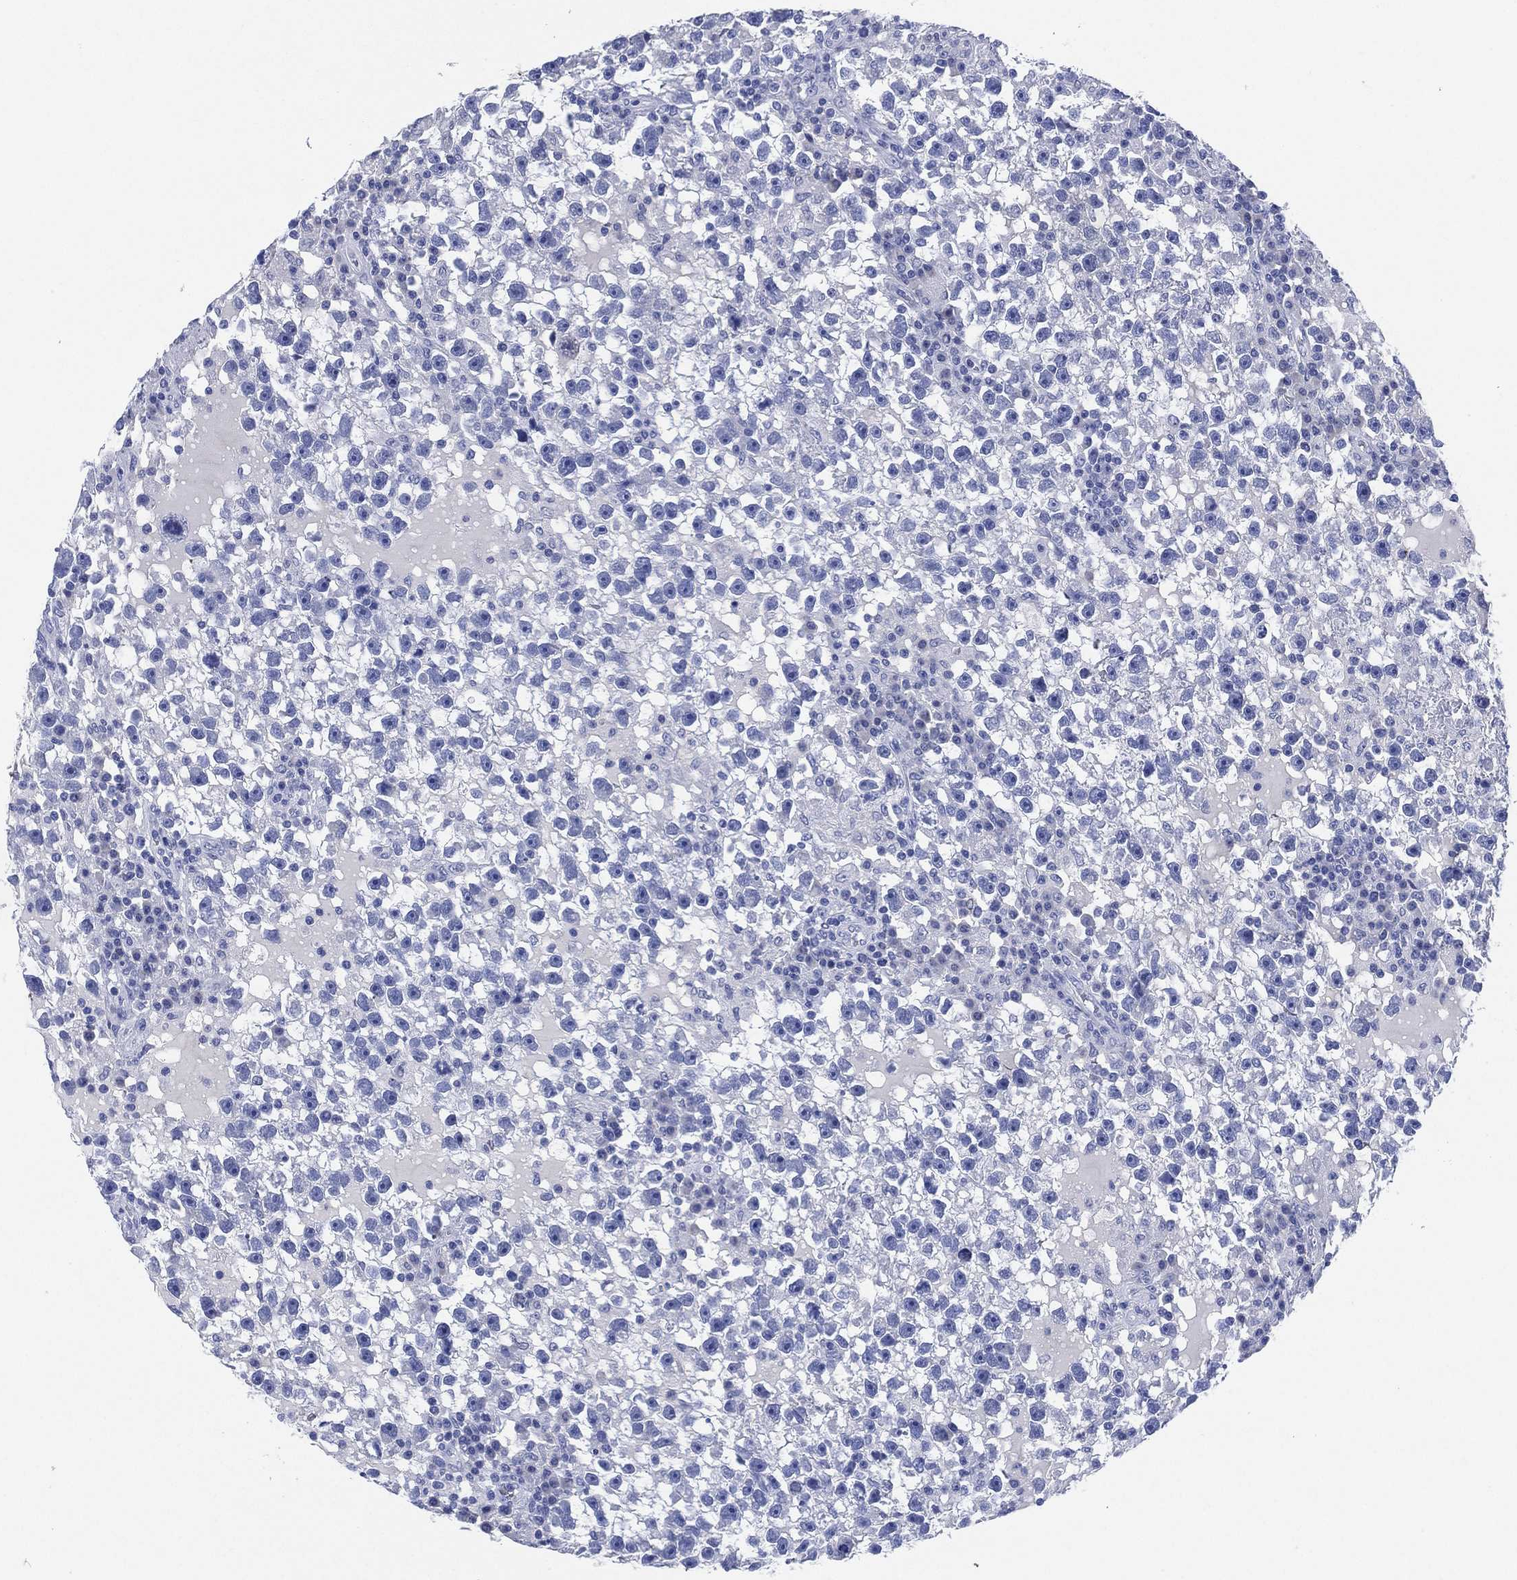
{"staining": {"intensity": "negative", "quantity": "none", "location": "none"}, "tissue": "testis cancer", "cell_type": "Tumor cells", "image_type": "cancer", "snomed": [{"axis": "morphology", "description": "Seminoma, NOS"}, {"axis": "topography", "description": "Testis"}], "caption": "A high-resolution histopathology image shows immunohistochemistry (IHC) staining of testis cancer, which shows no significant expression in tumor cells. (Stains: DAB (3,3'-diaminobenzidine) IHC with hematoxylin counter stain, Microscopy: brightfield microscopy at high magnification).", "gene": "SLC9C2", "patient": {"sex": "male", "age": 47}}